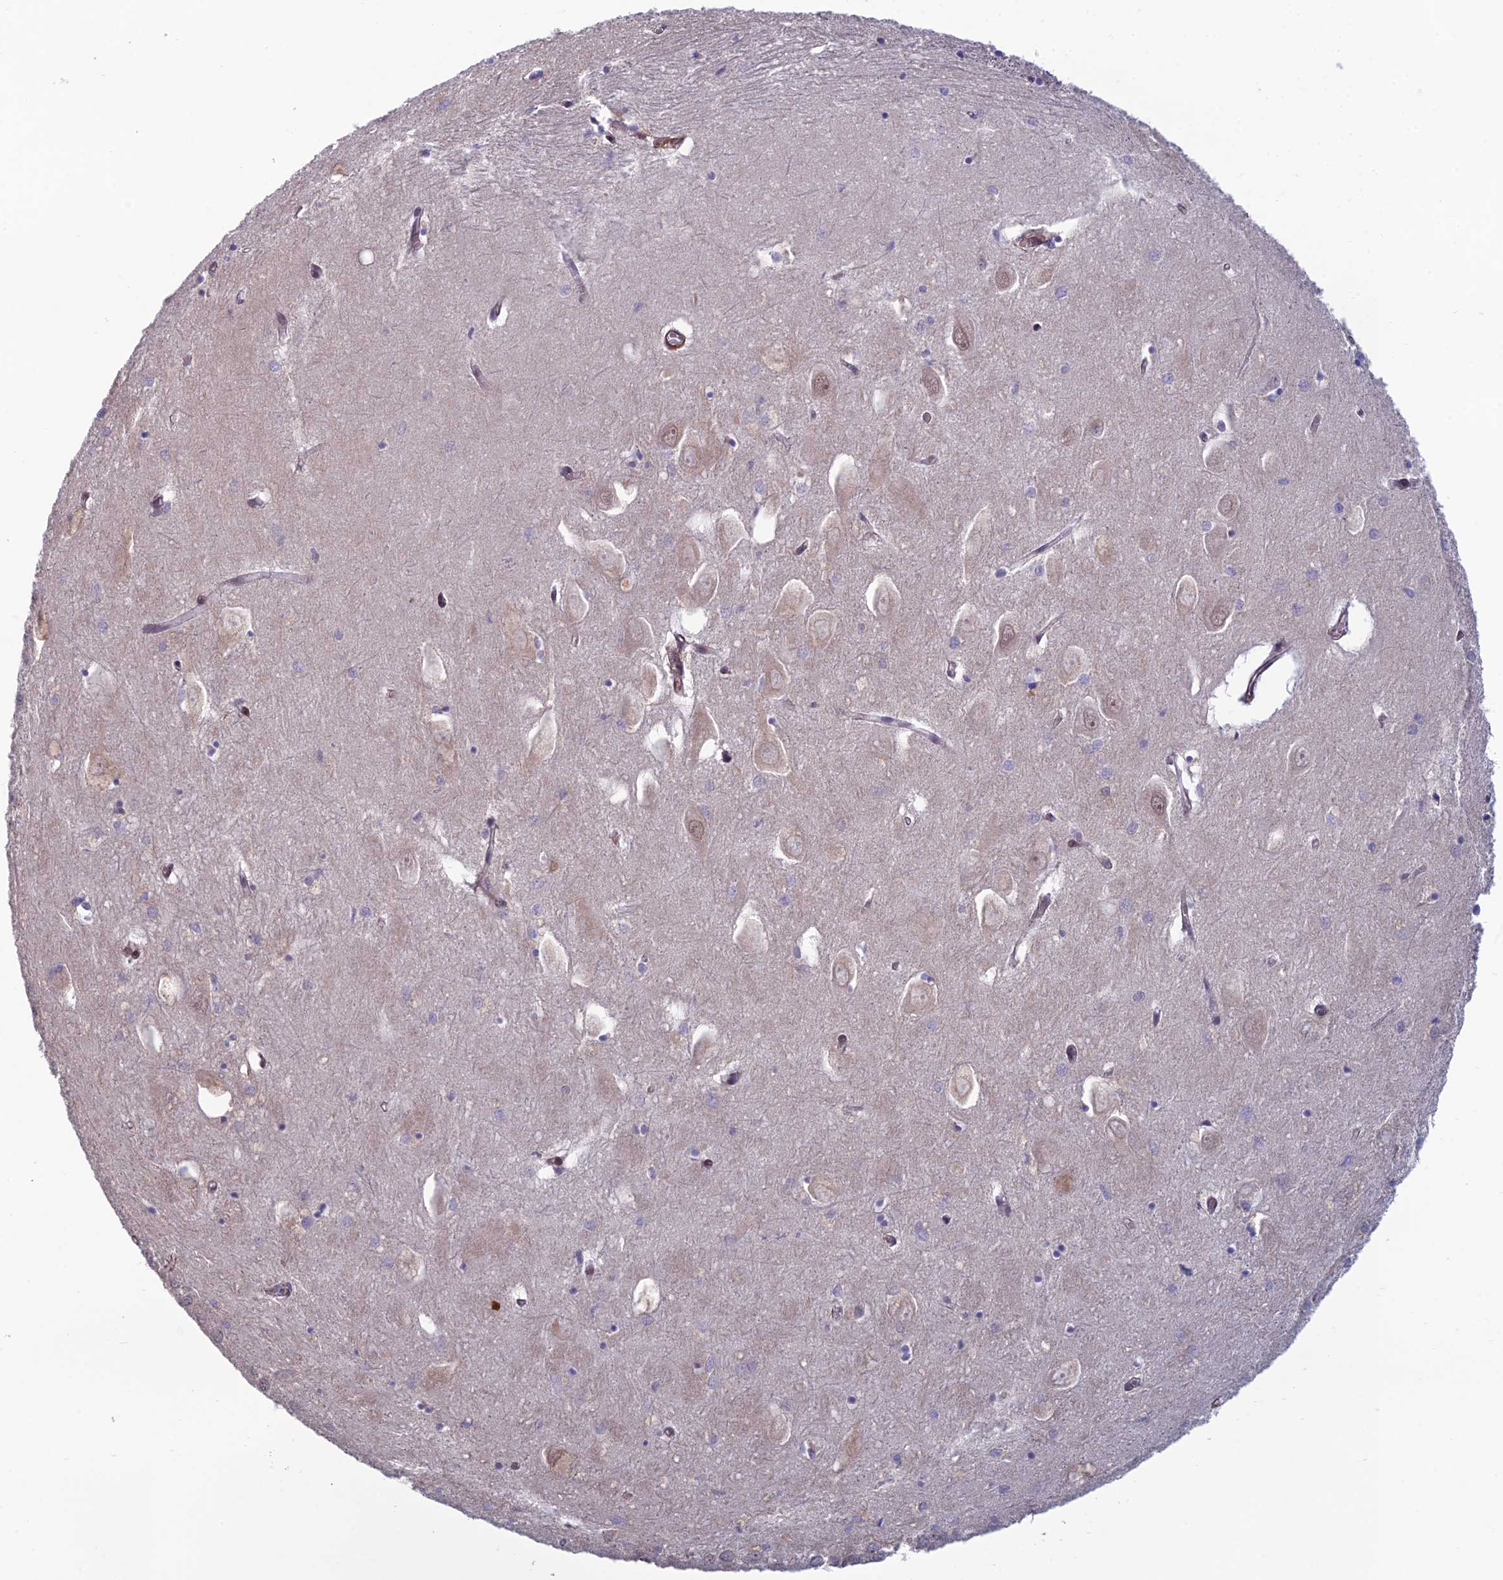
{"staining": {"intensity": "moderate", "quantity": "<25%", "location": "nuclear"}, "tissue": "hippocampus", "cell_type": "Glial cells", "image_type": "normal", "snomed": [{"axis": "morphology", "description": "Normal tissue, NOS"}, {"axis": "topography", "description": "Hippocampus"}], "caption": "High-power microscopy captured an IHC photomicrograph of unremarkable hippocampus, revealing moderate nuclear expression in about <25% of glial cells. (IHC, brightfield microscopy, high magnification).", "gene": "CCDC183", "patient": {"sex": "female", "age": 64}}